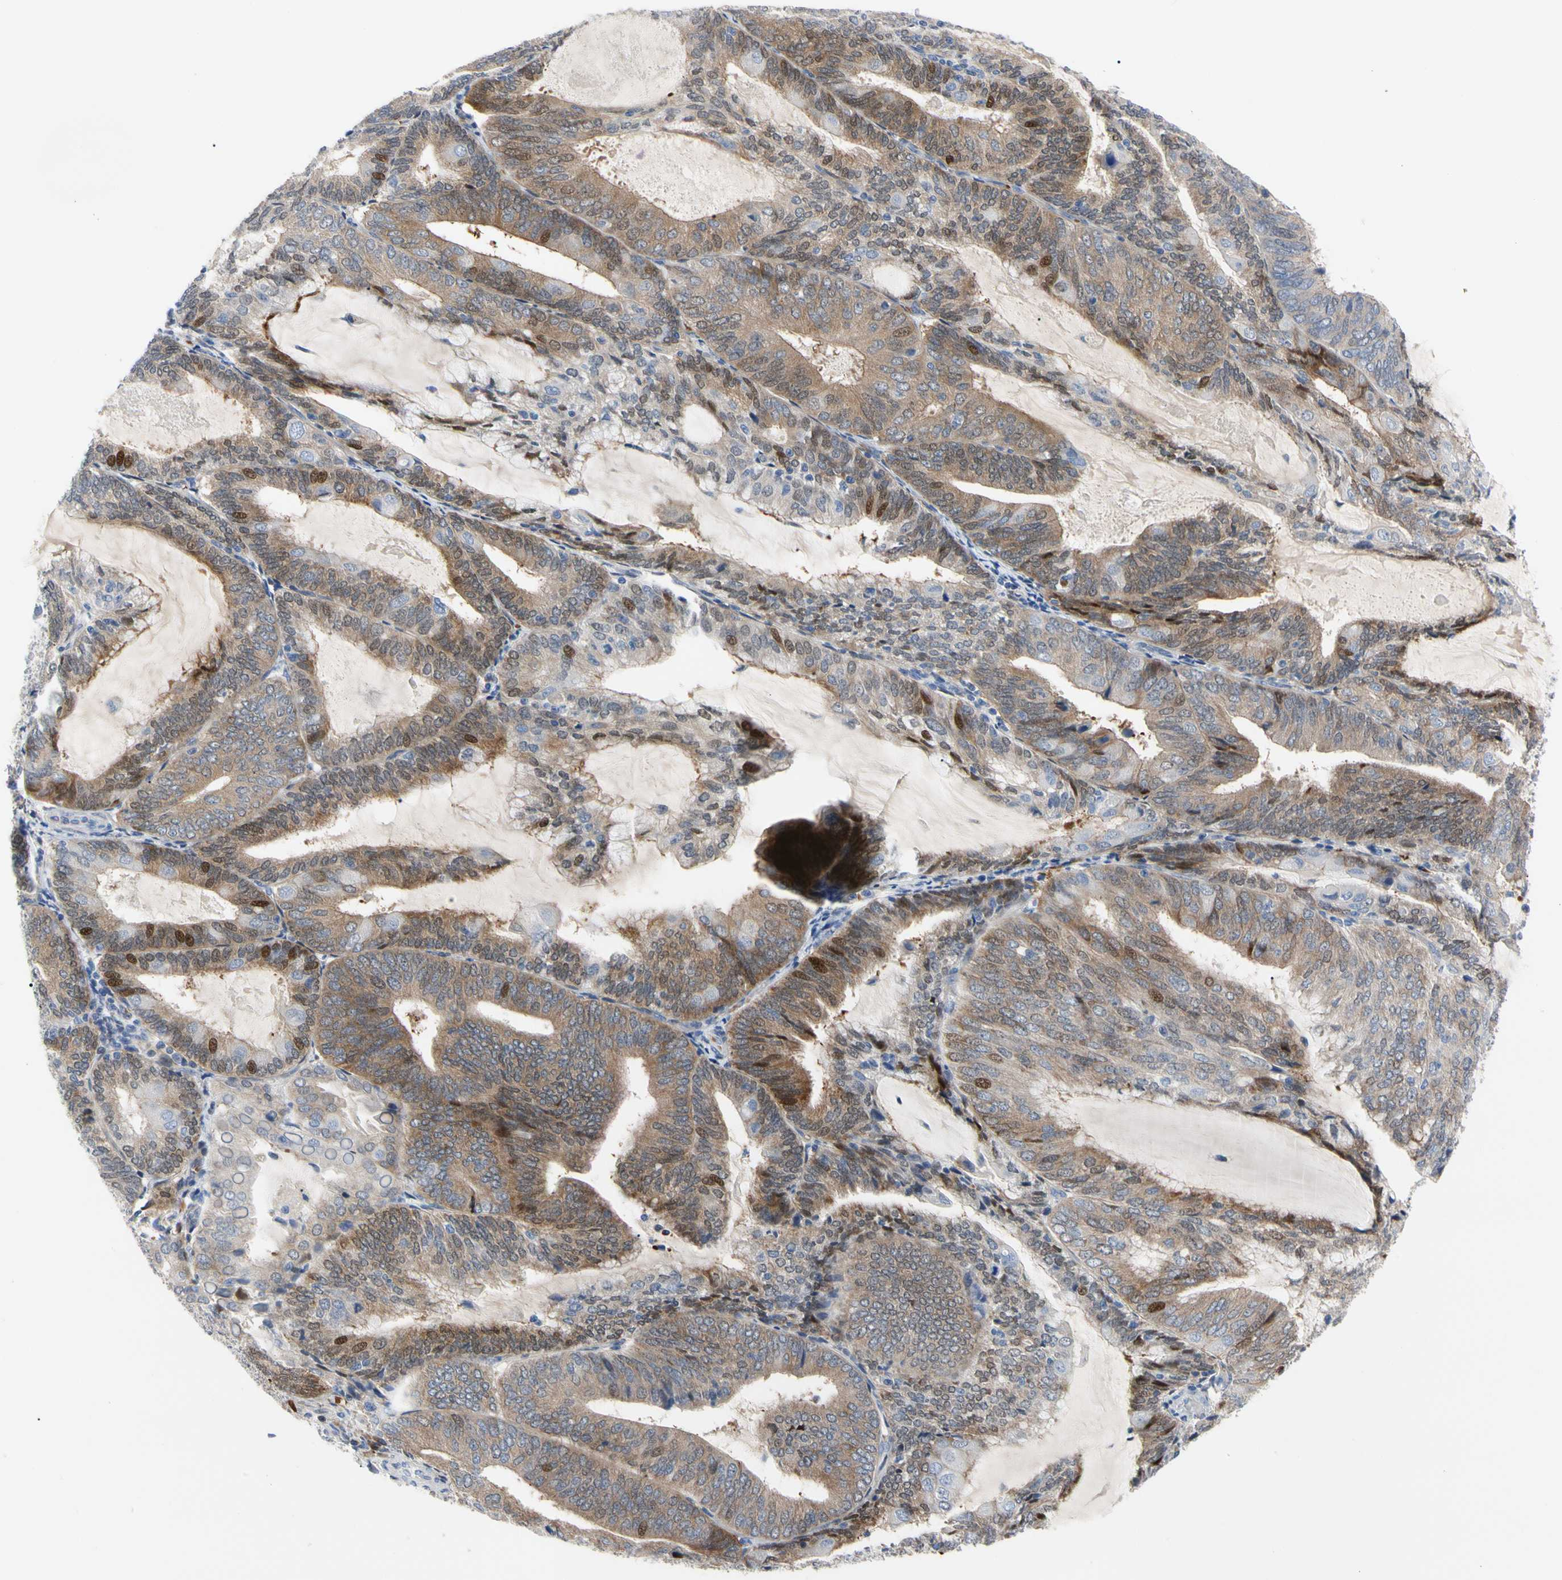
{"staining": {"intensity": "moderate", "quantity": "25%-75%", "location": "cytoplasmic/membranous,nuclear"}, "tissue": "endometrial cancer", "cell_type": "Tumor cells", "image_type": "cancer", "snomed": [{"axis": "morphology", "description": "Adenocarcinoma, NOS"}, {"axis": "topography", "description": "Endometrium"}], "caption": "An IHC micrograph of tumor tissue is shown. Protein staining in brown highlights moderate cytoplasmic/membranous and nuclear positivity in endometrial cancer within tumor cells. The staining was performed using DAB (3,3'-diaminobenzidine) to visualize the protein expression in brown, while the nuclei were stained in blue with hematoxylin (Magnification: 20x).", "gene": "HMGCR", "patient": {"sex": "female", "age": 81}}